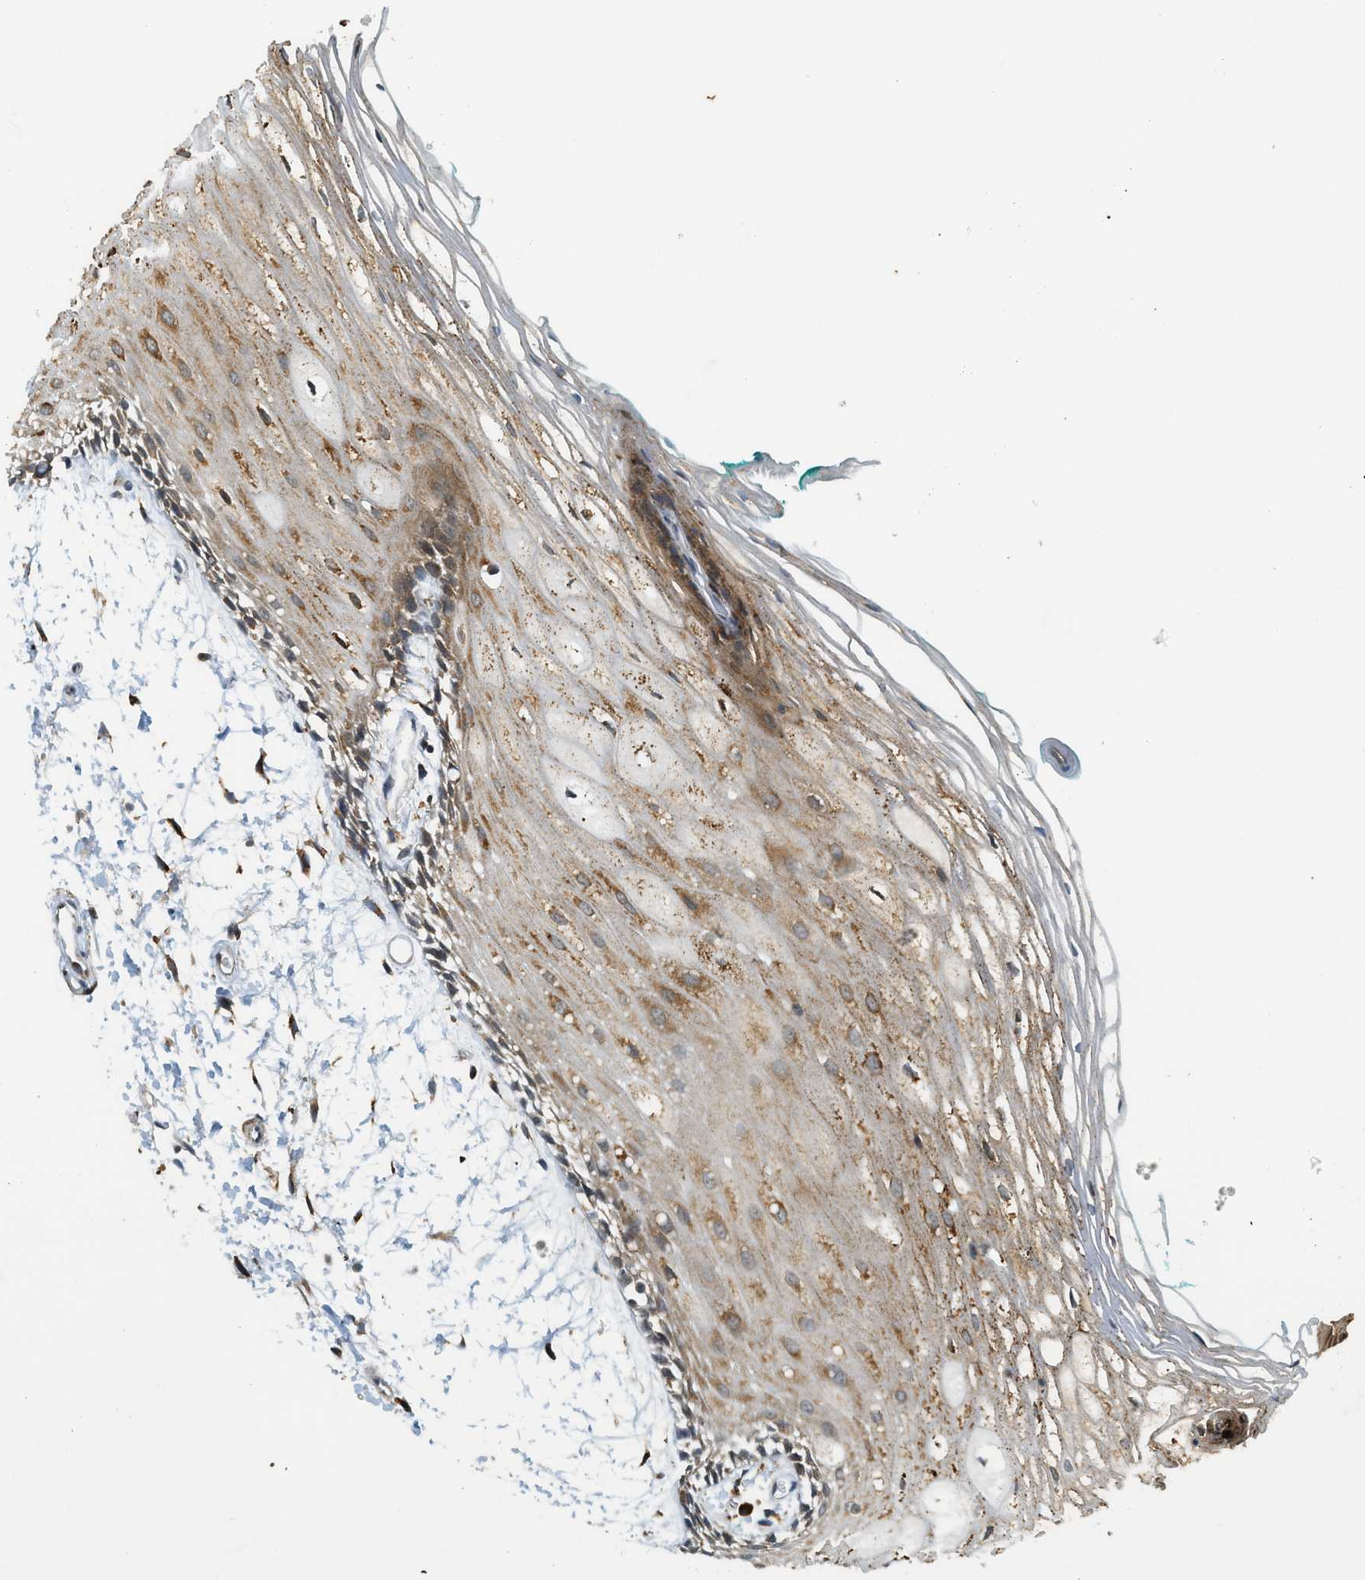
{"staining": {"intensity": "moderate", "quantity": "25%-75%", "location": "cytoplasmic/membranous,nuclear"}, "tissue": "oral mucosa", "cell_type": "Squamous epithelial cells", "image_type": "normal", "snomed": [{"axis": "morphology", "description": "Normal tissue, NOS"}, {"axis": "topography", "description": "Skeletal muscle"}, {"axis": "topography", "description": "Oral tissue"}, {"axis": "topography", "description": "Peripheral nerve tissue"}], "caption": "Oral mucosa stained for a protein (brown) shows moderate cytoplasmic/membranous,nuclear positive staining in approximately 25%-75% of squamous epithelial cells.", "gene": "SEMA4D", "patient": {"sex": "female", "age": 84}}